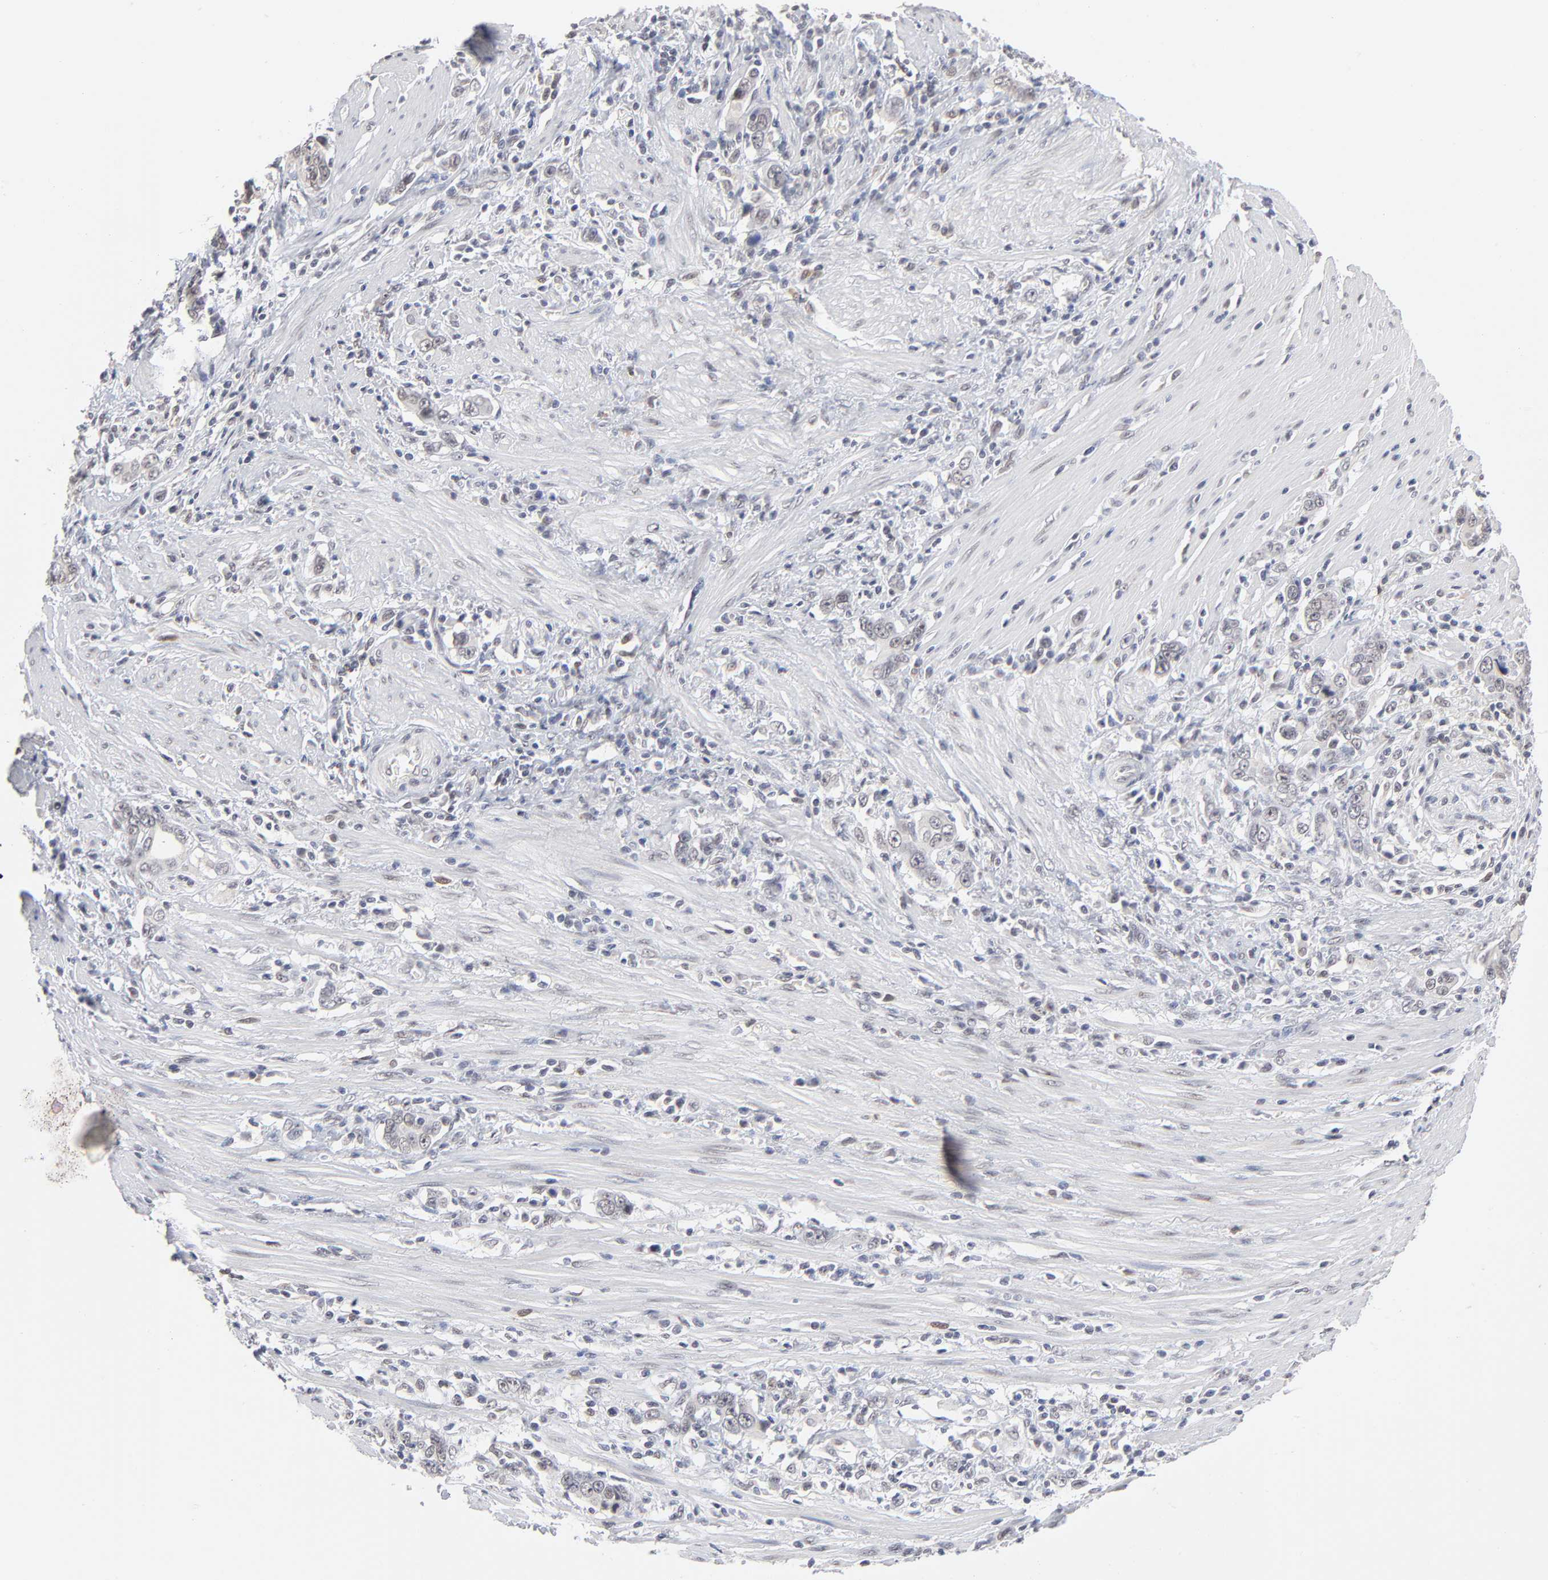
{"staining": {"intensity": "negative", "quantity": "none", "location": "none"}, "tissue": "stomach cancer", "cell_type": "Tumor cells", "image_type": "cancer", "snomed": [{"axis": "morphology", "description": "Adenocarcinoma, NOS"}, {"axis": "topography", "description": "Stomach, lower"}], "caption": "DAB (3,3'-diaminobenzidine) immunohistochemical staining of stomach cancer exhibits no significant positivity in tumor cells.", "gene": "MBIP", "patient": {"sex": "female", "age": 72}}